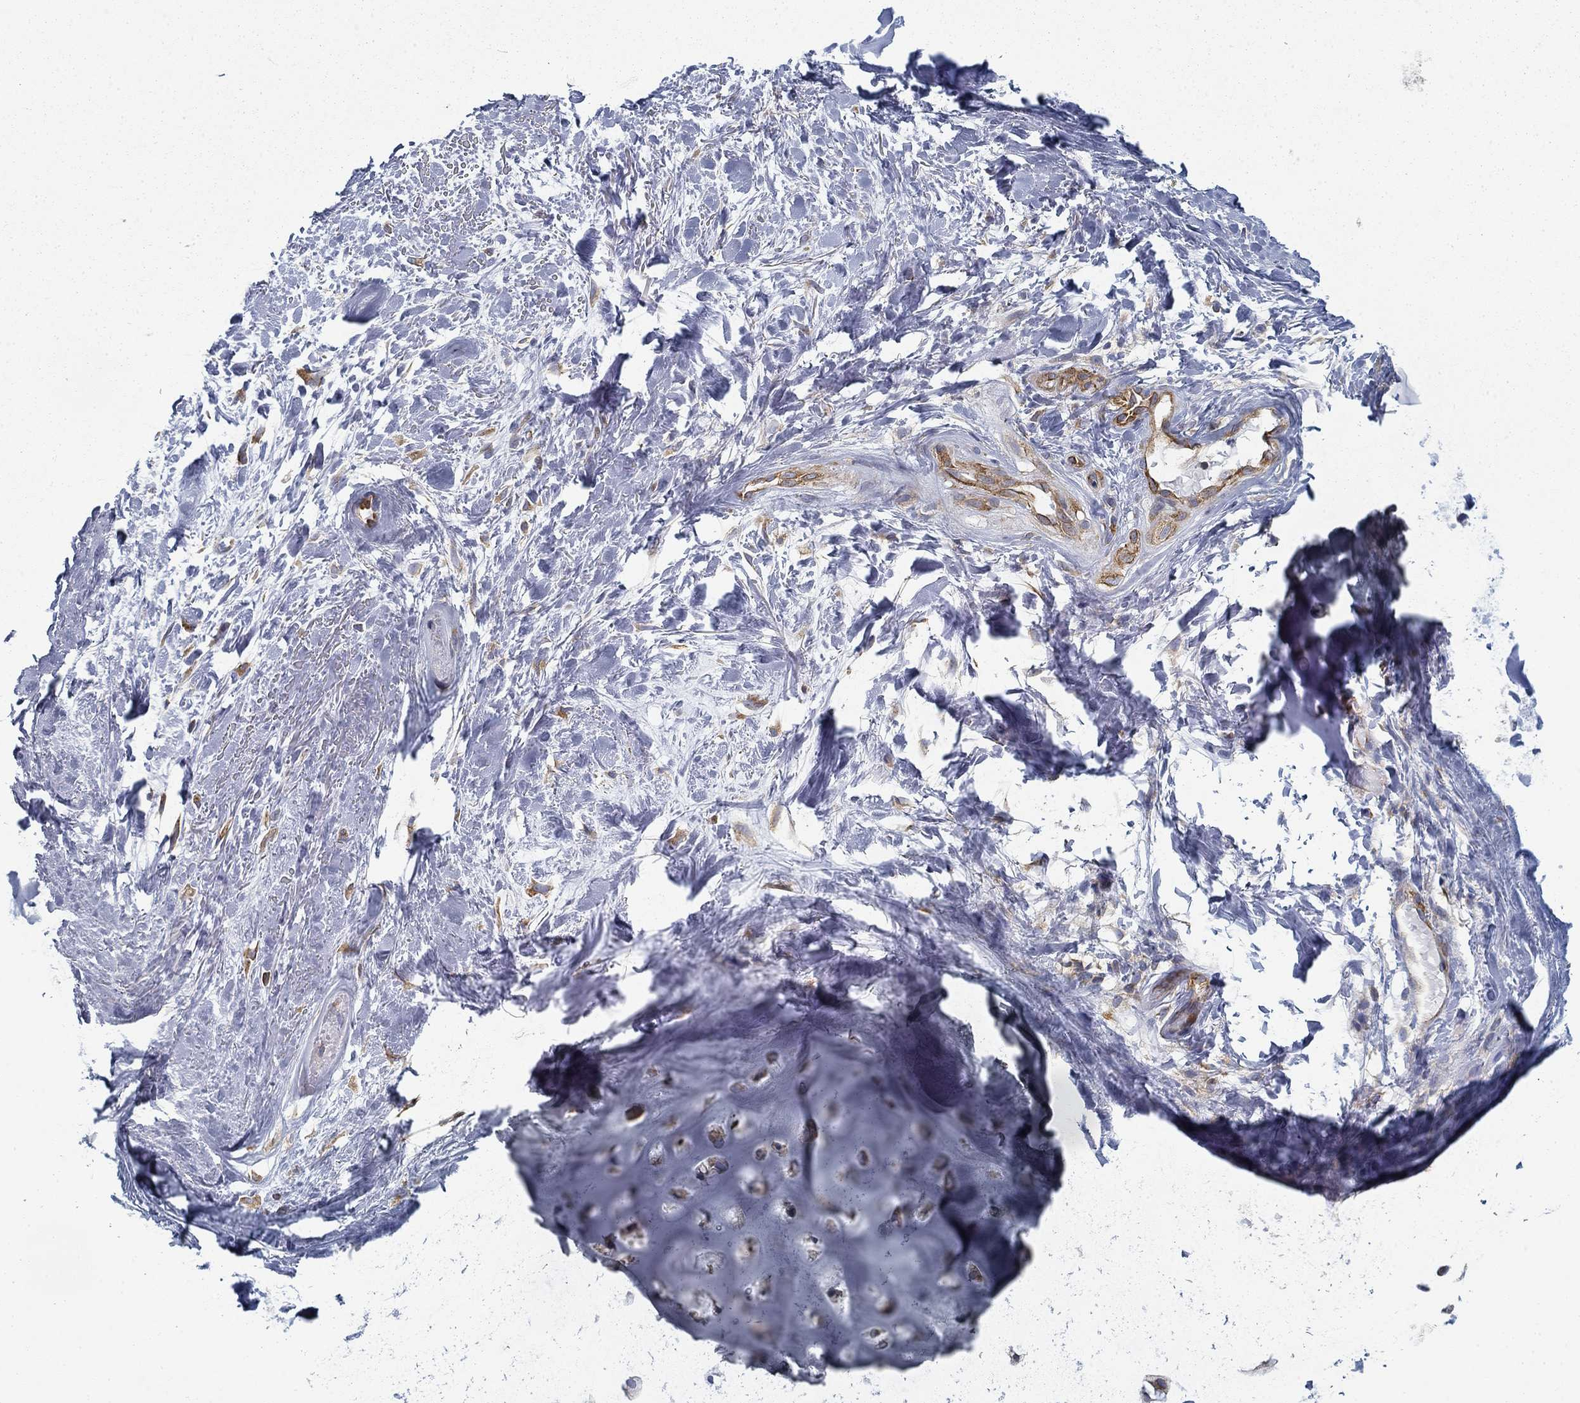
{"staining": {"intensity": "moderate", "quantity": "<25%", "location": "cytoplasmic/membranous"}, "tissue": "soft tissue", "cell_type": "Chondrocytes", "image_type": "normal", "snomed": [{"axis": "morphology", "description": "Normal tissue, NOS"}, {"axis": "topography", "description": "Cartilage tissue"}], "caption": "Brown immunohistochemical staining in normal human soft tissue exhibits moderate cytoplasmic/membranous positivity in approximately <25% of chondrocytes.", "gene": "FXR1", "patient": {"sex": "male", "age": 62}}